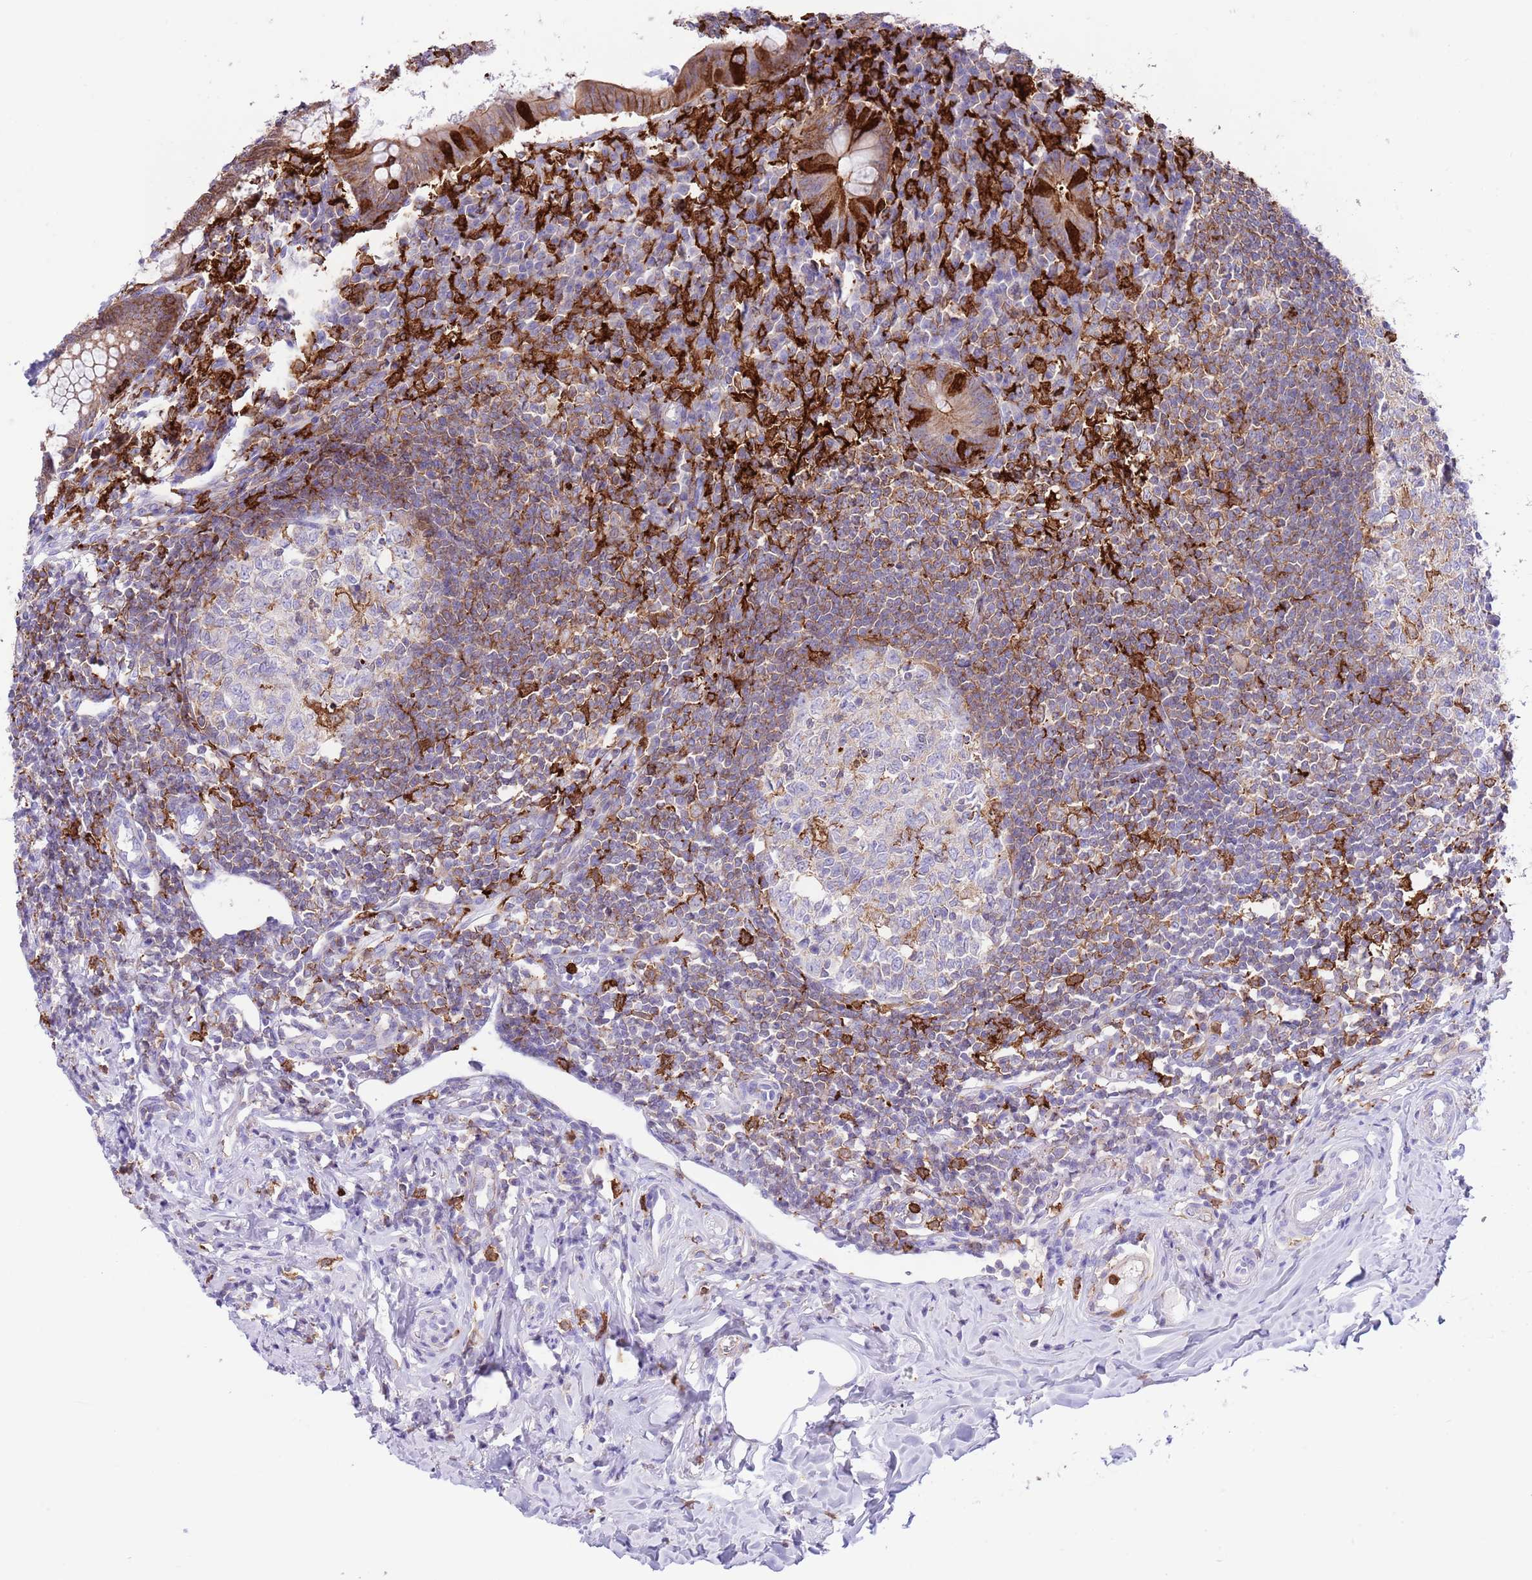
{"staining": {"intensity": "moderate", "quantity": ">75%", "location": "cytoplasmic/membranous"}, "tissue": "appendix", "cell_type": "Glandular cells", "image_type": "normal", "snomed": [{"axis": "morphology", "description": "Normal tissue, NOS"}, {"axis": "topography", "description": "Appendix"}], "caption": "Glandular cells reveal medium levels of moderate cytoplasmic/membranous positivity in about >75% of cells in unremarkable human appendix.", "gene": "EFHD2", "patient": {"sex": "female", "age": 33}}